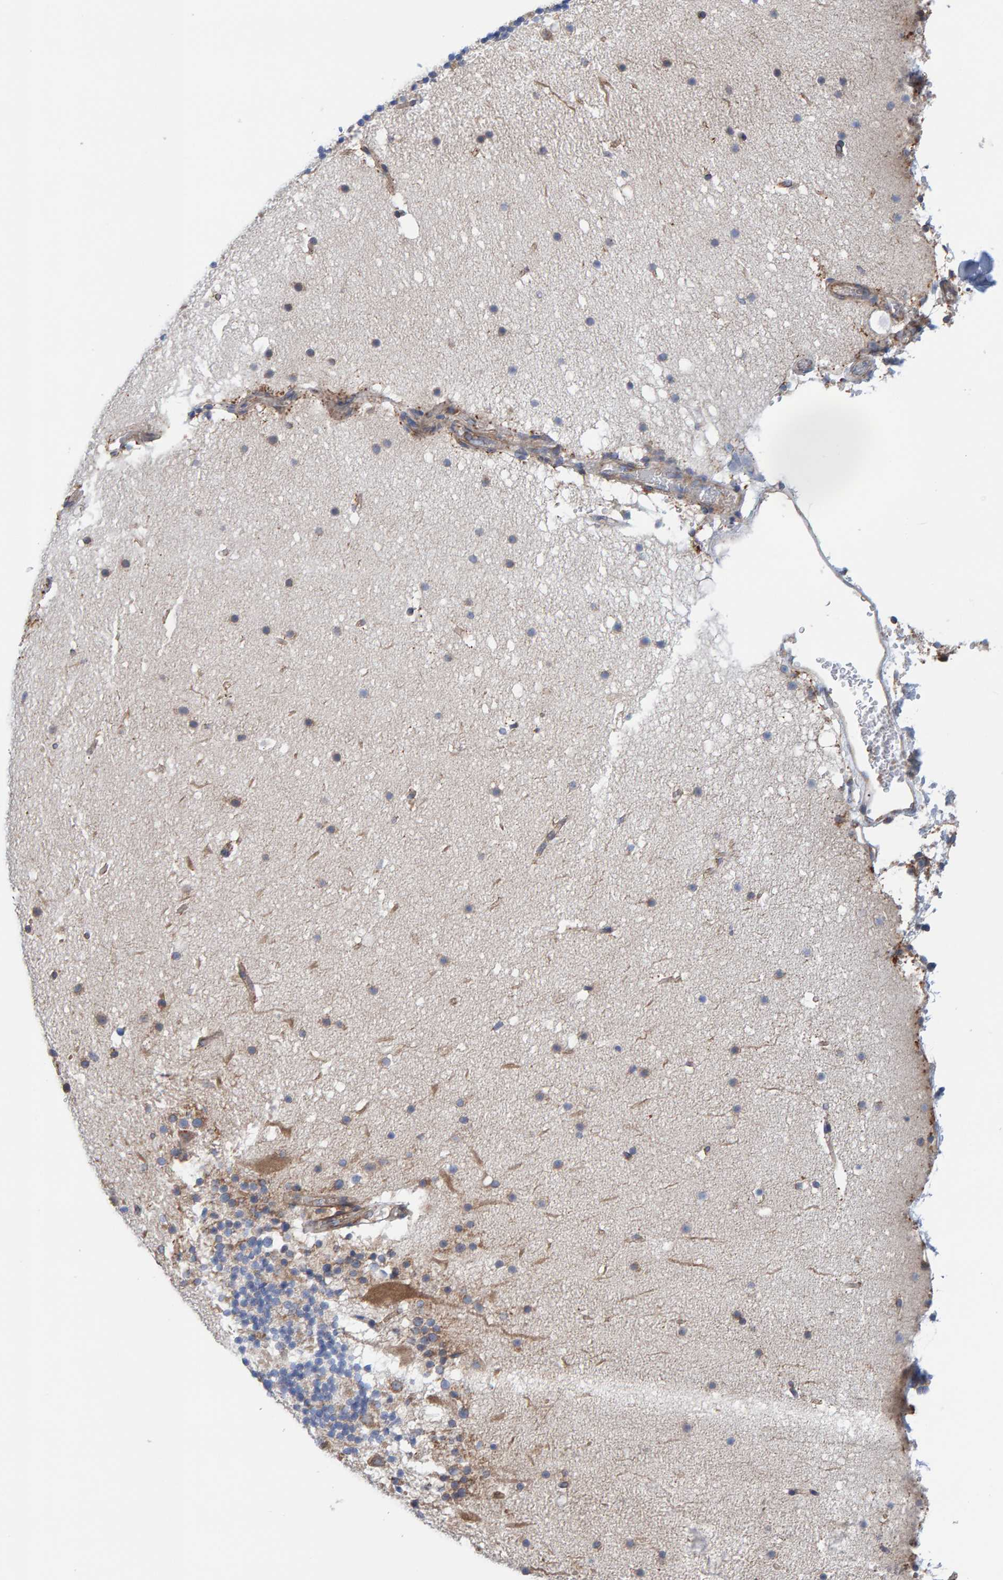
{"staining": {"intensity": "weak", "quantity": "25%-75%", "location": "cytoplasmic/membranous"}, "tissue": "cerebellum", "cell_type": "Cells in granular layer", "image_type": "normal", "snomed": [{"axis": "morphology", "description": "Normal tissue, NOS"}, {"axis": "topography", "description": "Cerebellum"}], "caption": "Protein analysis of benign cerebellum demonstrates weak cytoplasmic/membranous staining in approximately 25%-75% of cells in granular layer.", "gene": "CDK5RAP3", "patient": {"sex": "male", "age": 57}}